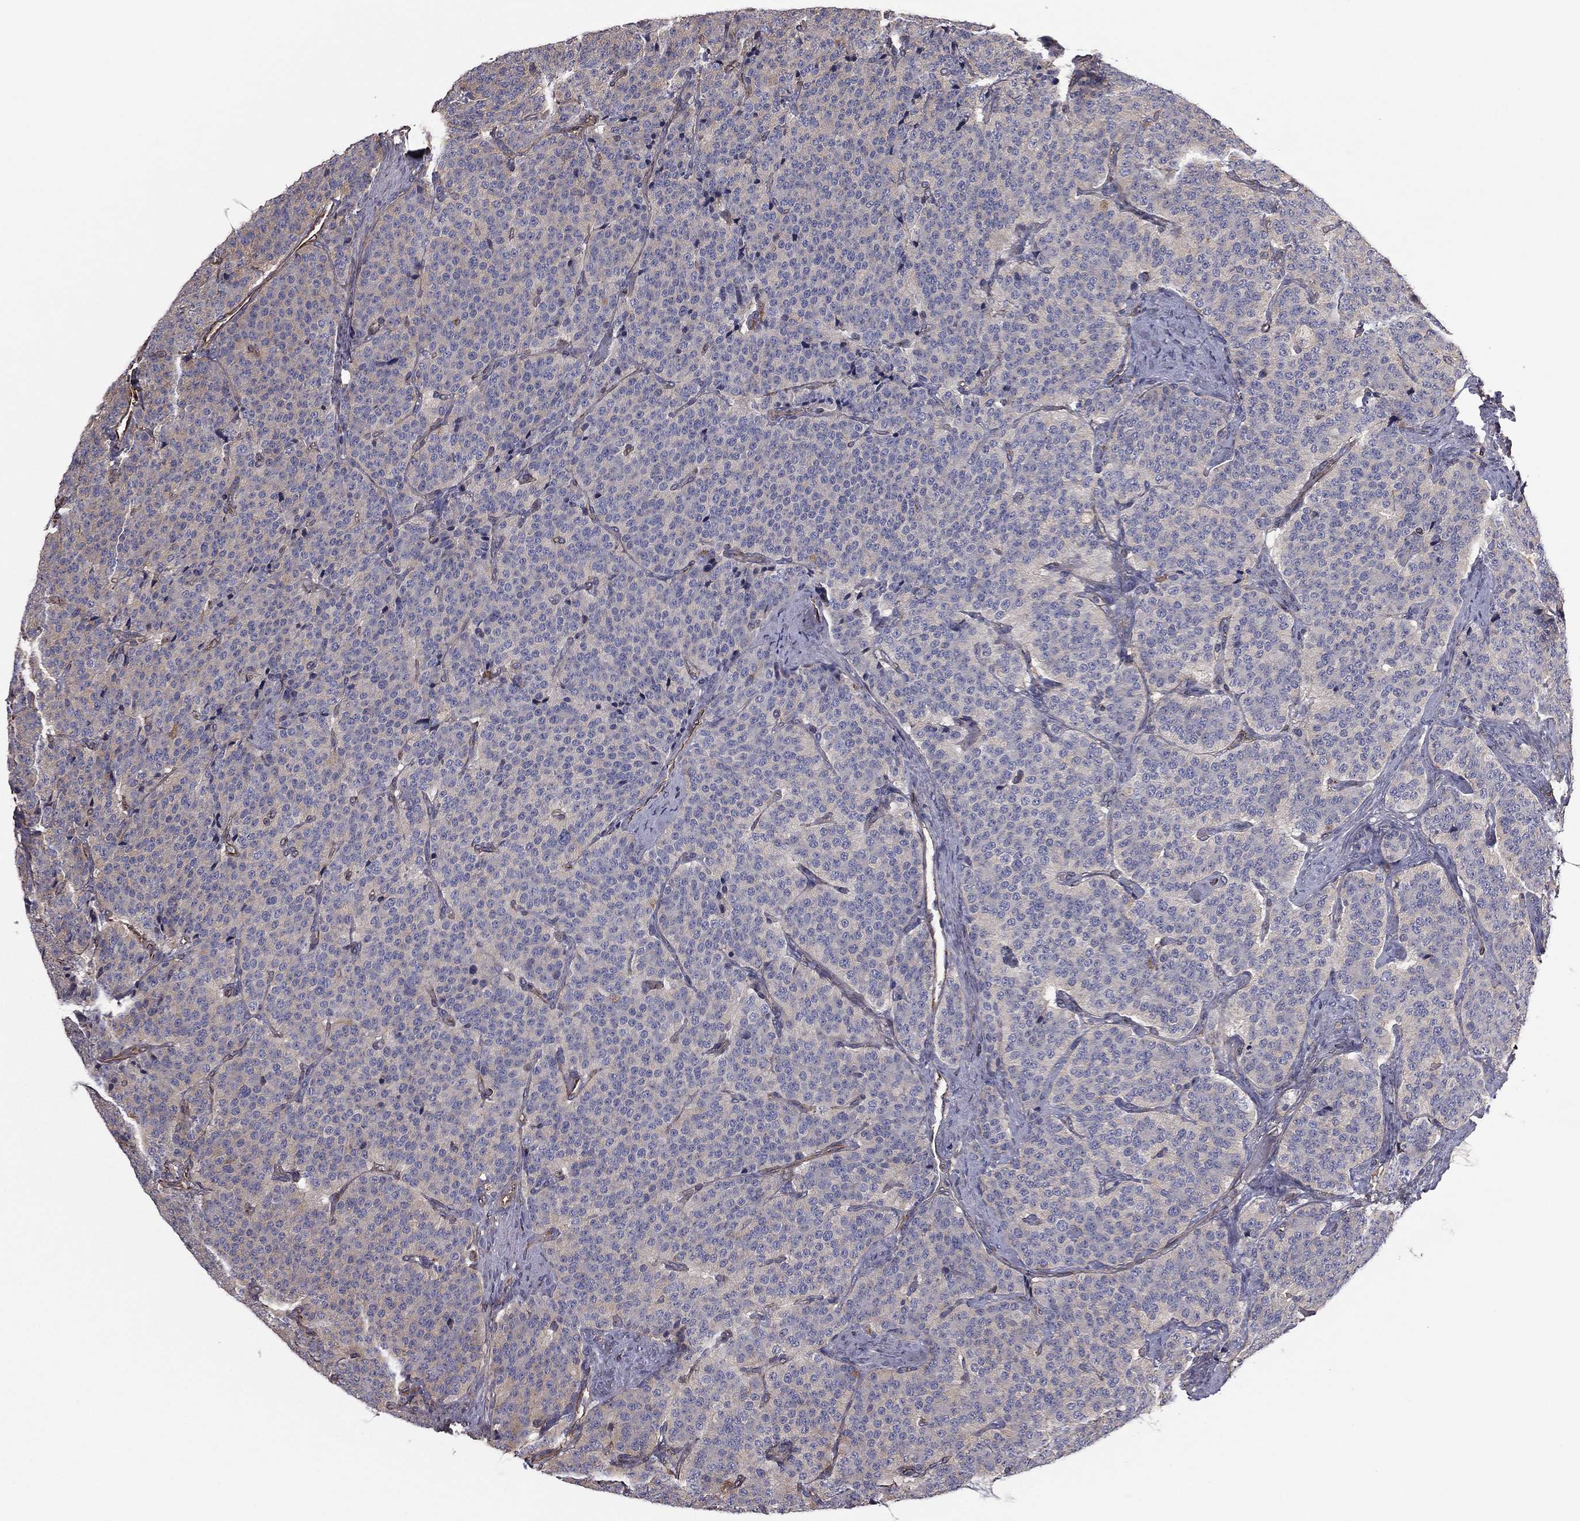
{"staining": {"intensity": "negative", "quantity": "none", "location": "none"}, "tissue": "carcinoid", "cell_type": "Tumor cells", "image_type": "cancer", "snomed": [{"axis": "morphology", "description": "Carcinoid, malignant, NOS"}, {"axis": "topography", "description": "Small intestine"}], "caption": "Photomicrograph shows no protein staining in tumor cells of carcinoid (malignant) tissue.", "gene": "SCUBE1", "patient": {"sex": "female", "age": 58}}